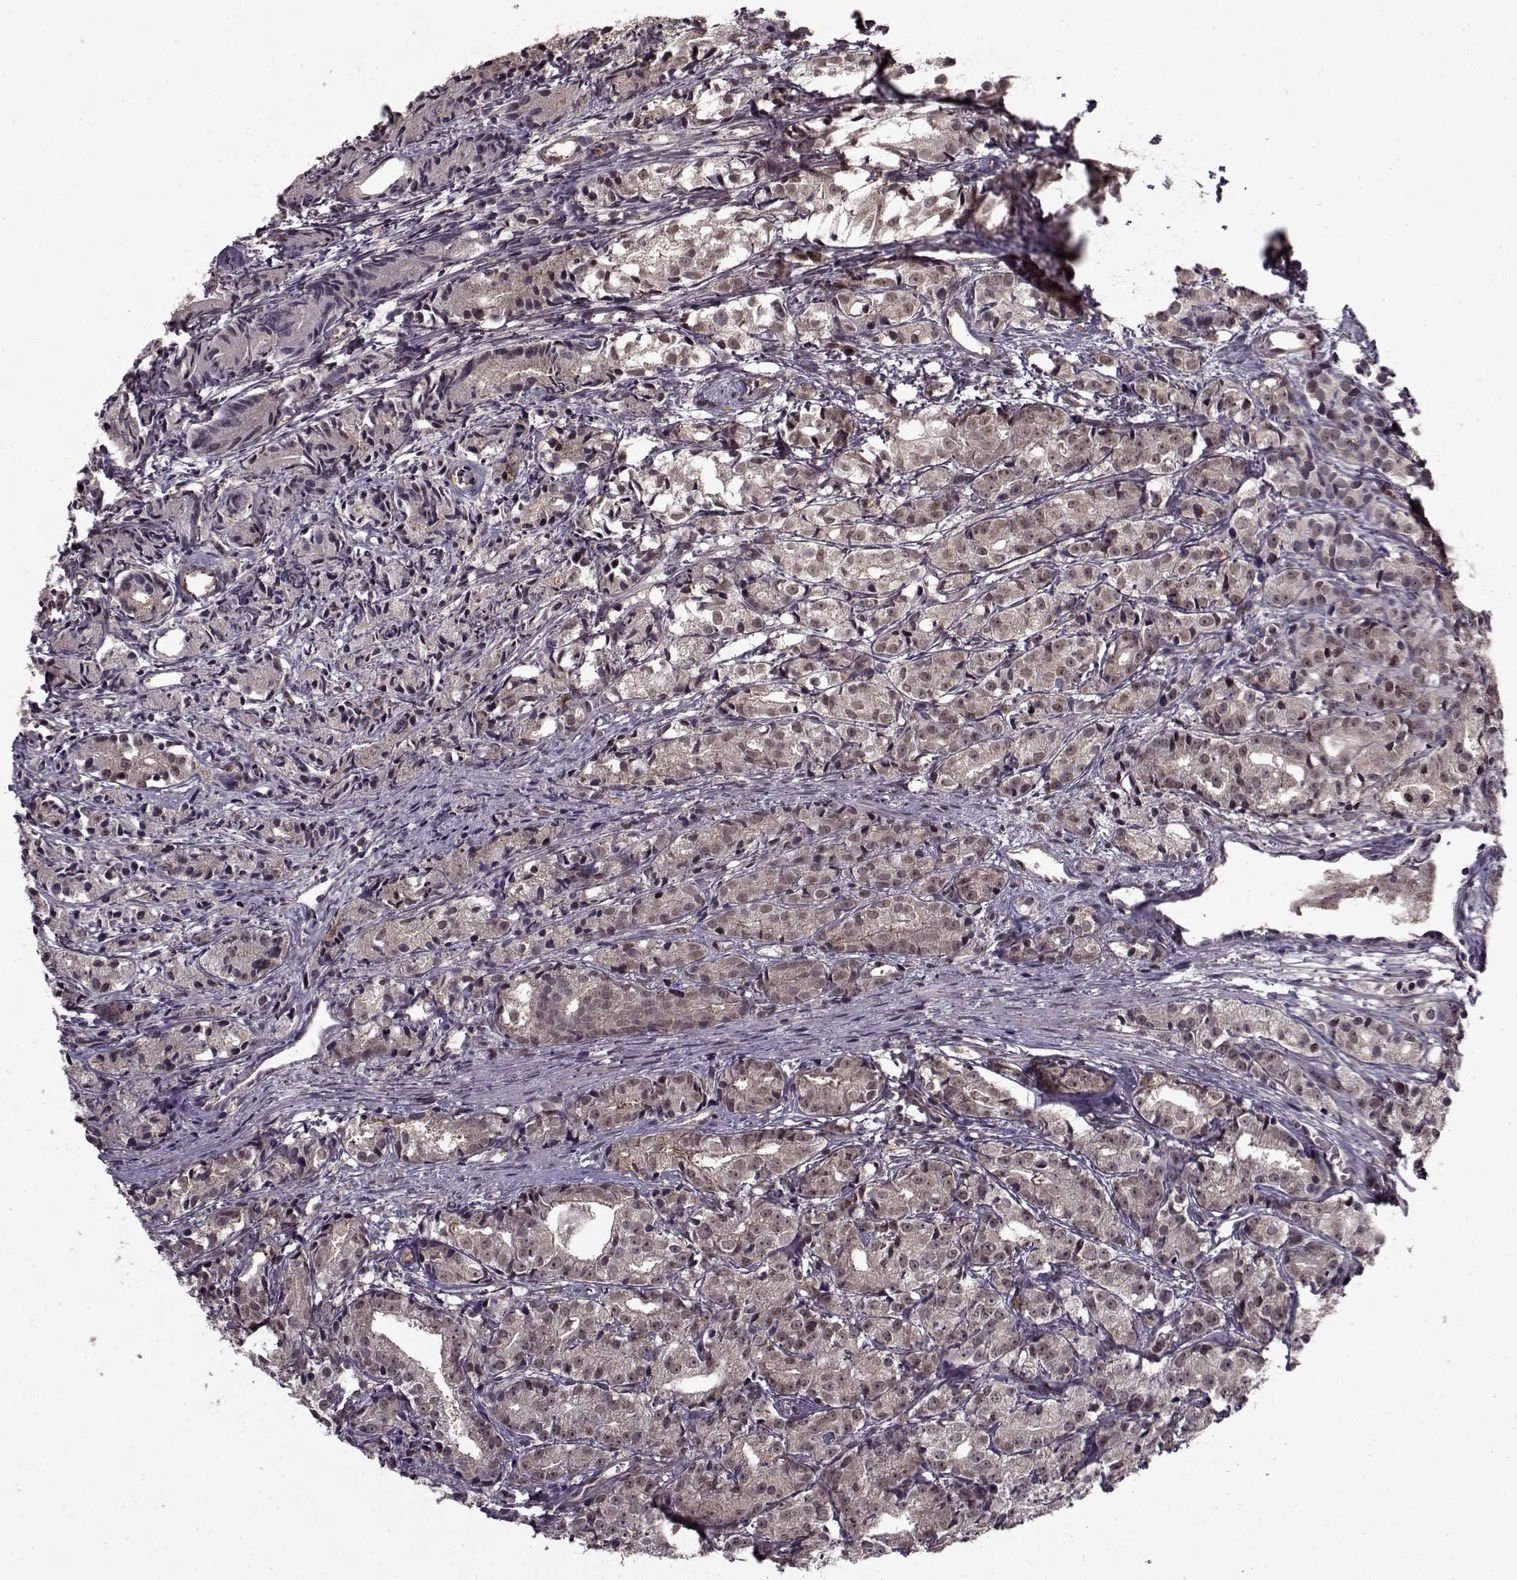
{"staining": {"intensity": "weak", "quantity": "<25%", "location": "cytoplasmic/membranous"}, "tissue": "prostate cancer", "cell_type": "Tumor cells", "image_type": "cancer", "snomed": [{"axis": "morphology", "description": "Adenocarcinoma, Medium grade"}, {"axis": "topography", "description": "Prostate"}], "caption": "Human prostate cancer (medium-grade adenocarcinoma) stained for a protein using IHC exhibits no positivity in tumor cells.", "gene": "PSMA7", "patient": {"sex": "male", "age": 74}}